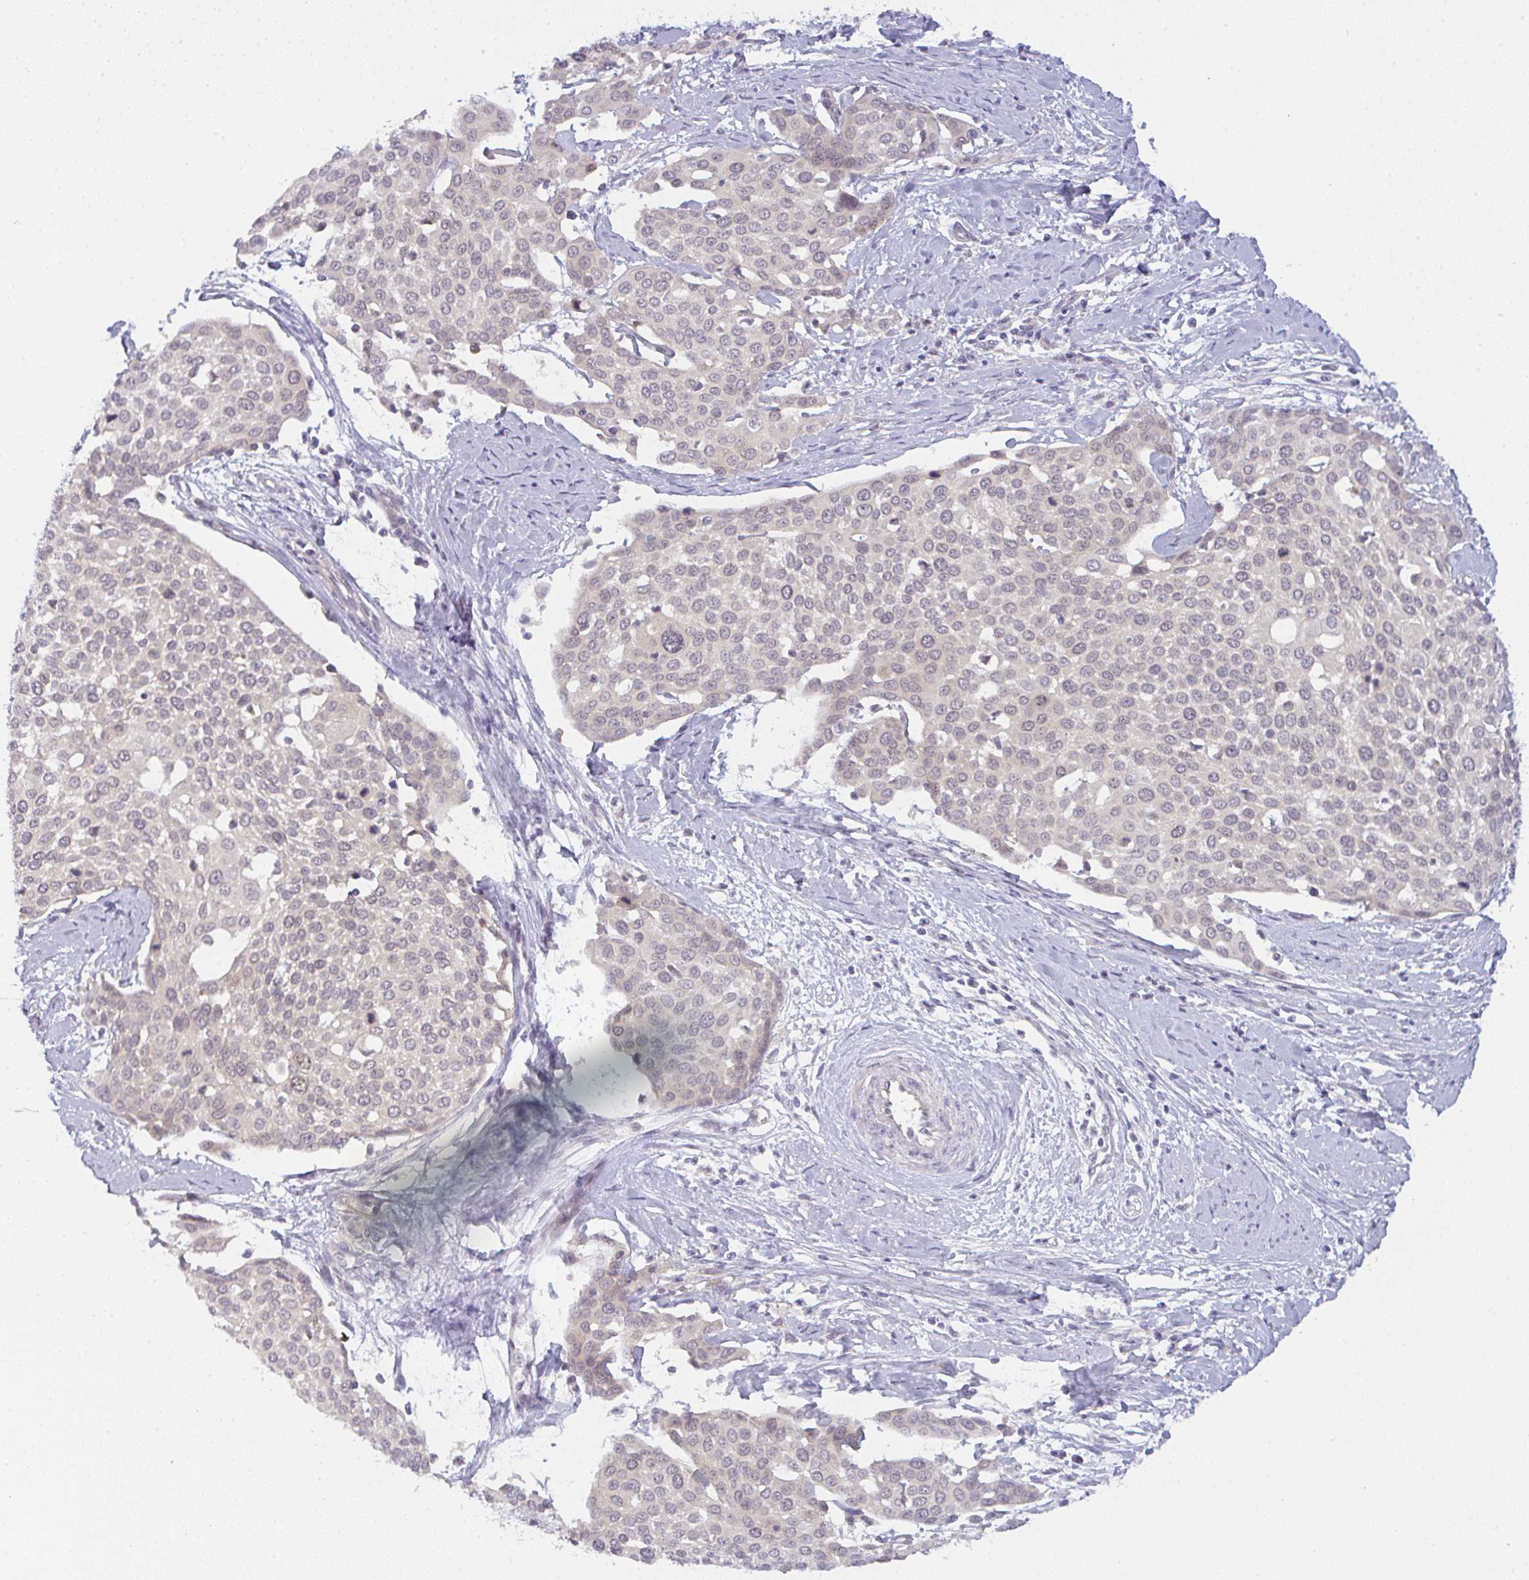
{"staining": {"intensity": "negative", "quantity": "none", "location": "none"}, "tissue": "cervical cancer", "cell_type": "Tumor cells", "image_type": "cancer", "snomed": [{"axis": "morphology", "description": "Squamous cell carcinoma, NOS"}, {"axis": "topography", "description": "Cervix"}], "caption": "Image shows no protein staining in tumor cells of cervical squamous cell carcinoma tissue.", "gene": "CSE1L", "patient": {"sex": "female", "age": 44}}